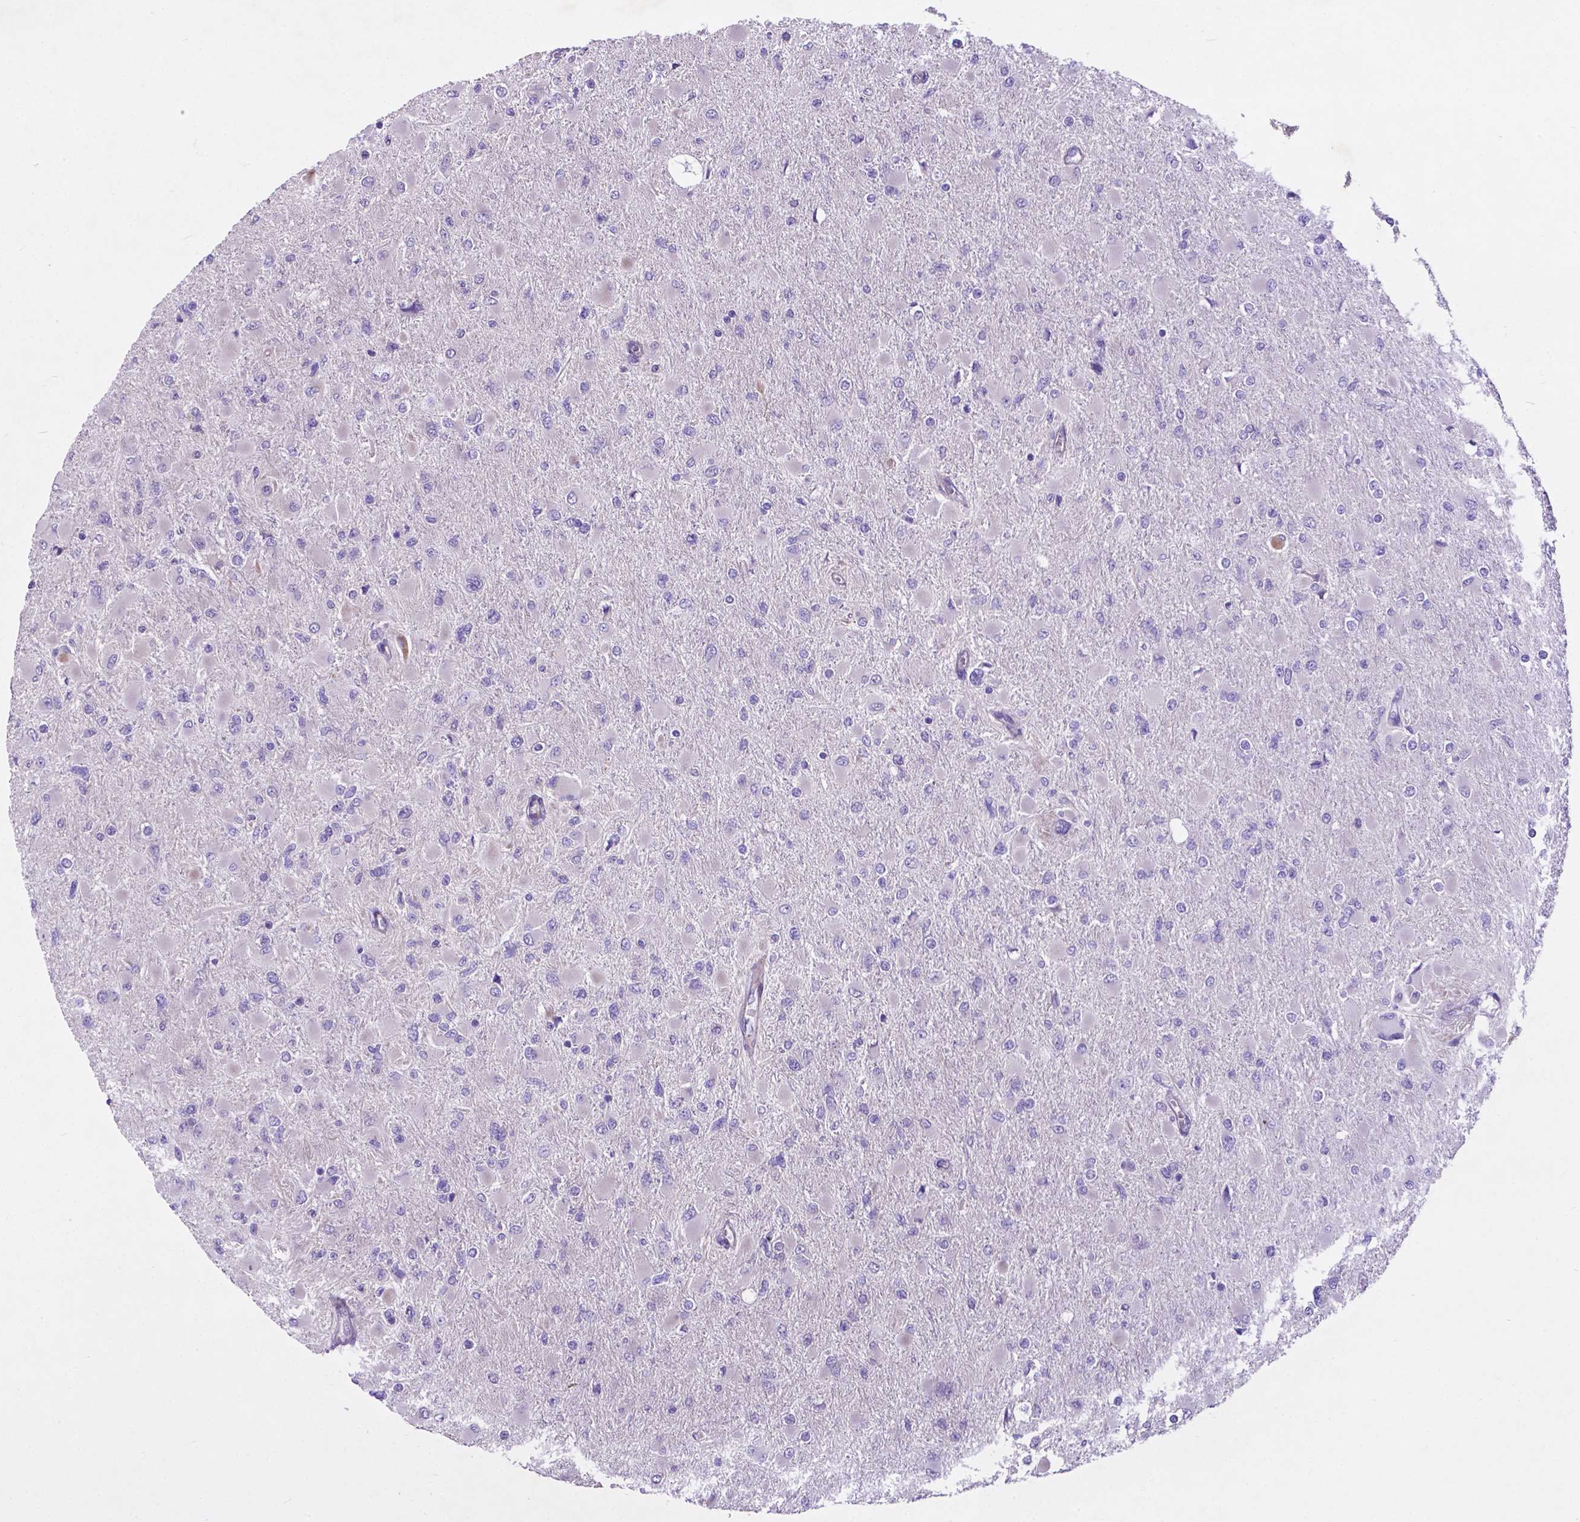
{"staining": {"intensity": "negative", "quantity": "none", "location": "none"}, "tissue": "glioma", "cell_type": "Tumor cells", "image_type": "cancer", "snomed": [{"axis": "morphology", "description": "Glioma, malignant, High grade"}, {"axis": "topography", "description": "Cerebral cortex"}], "caption": "This is an immunohistochemistry photomicrograph of glioma. There is no expression in tumor cells.", "gene": "PFKFB4", "patient": {"sex": "female", "age": 36}}